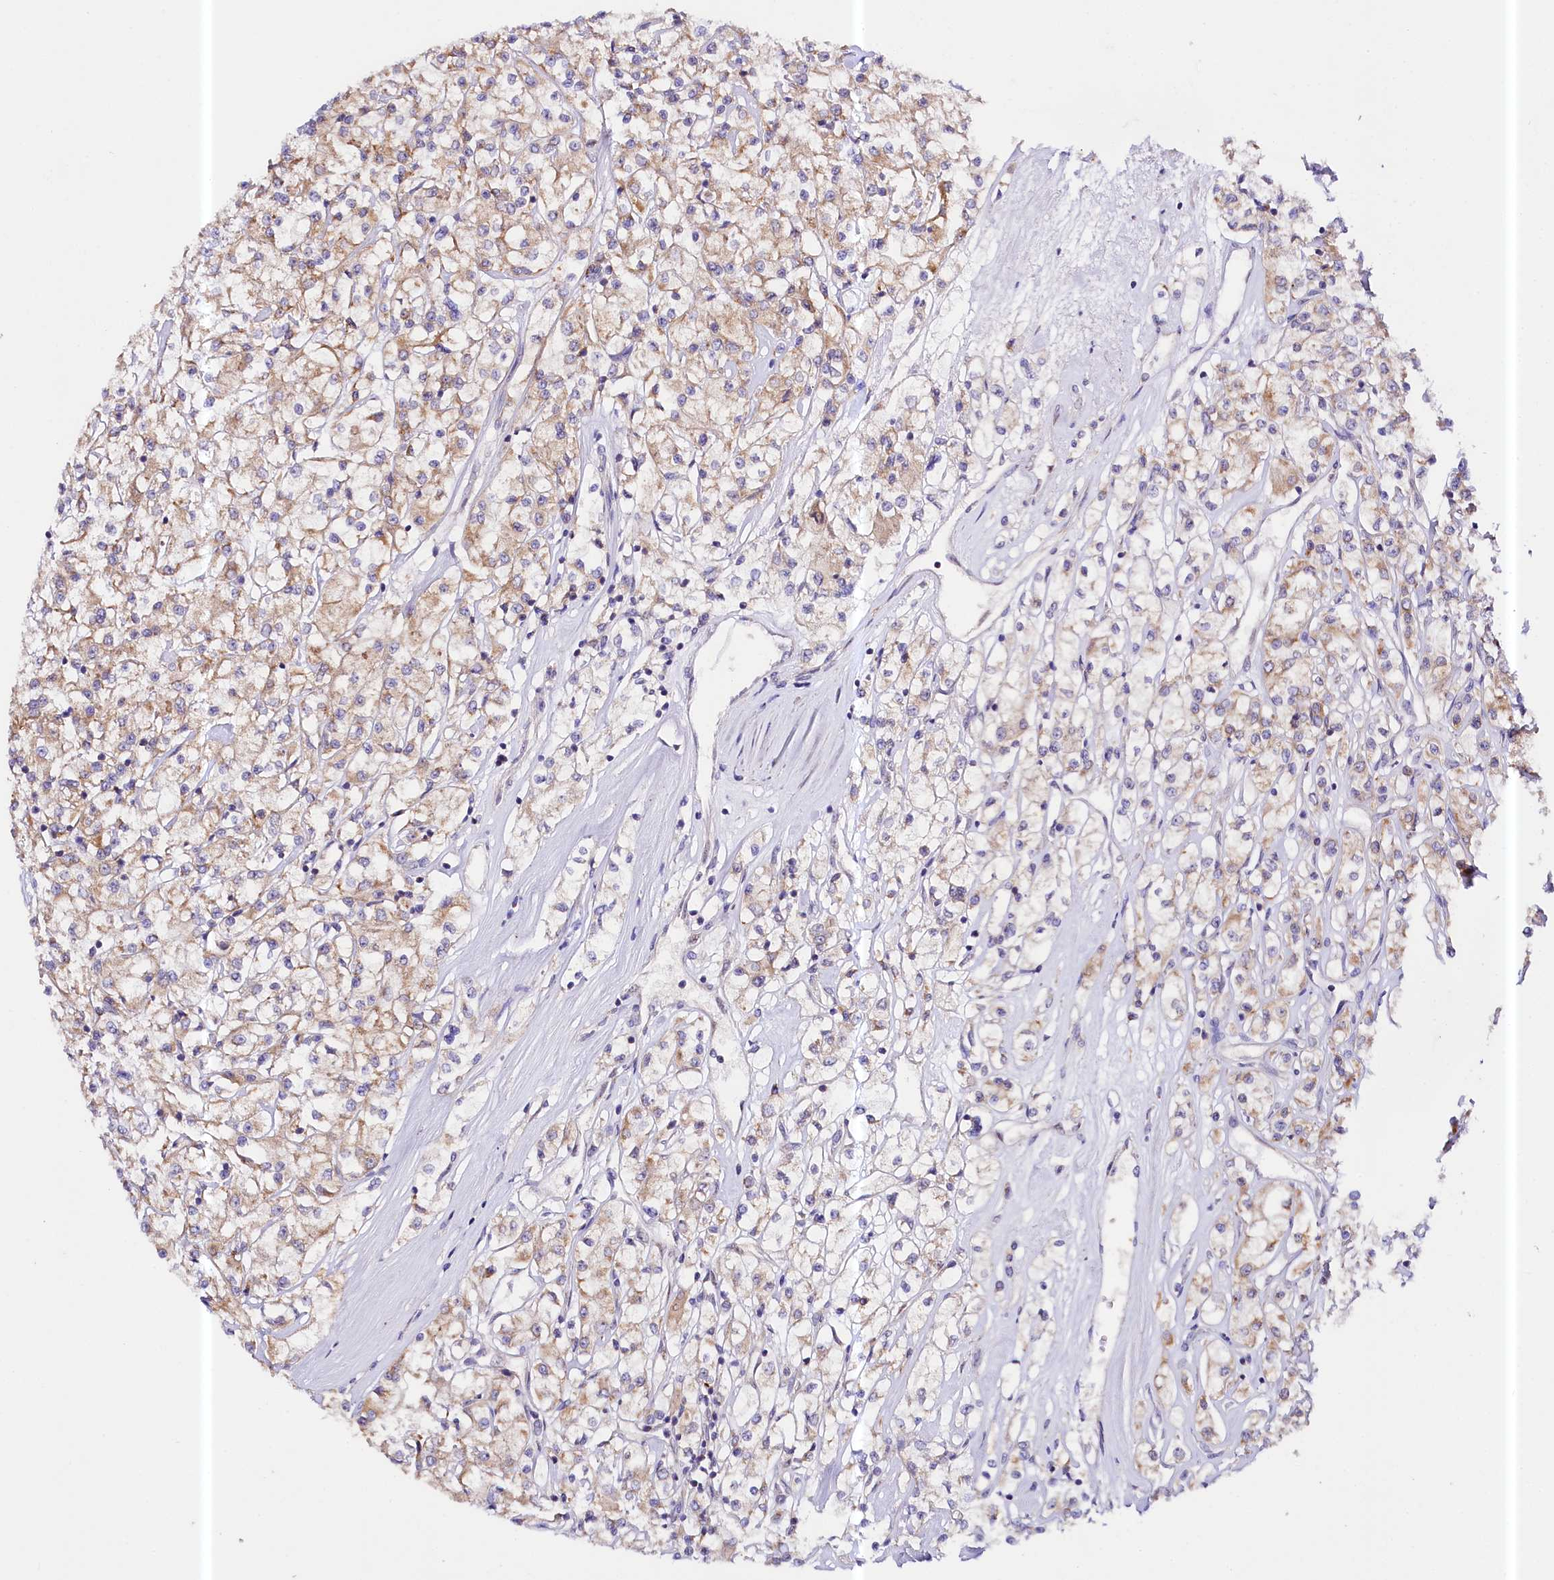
{"staining": {"intensity": "moderate", "quantity": ">75%", "location": "cytoplasmic/membranous"}, "tissue": "renal cancer", "cell_type": "Tumor cells", "image_type": "cancer", "snomed": [{"axis": "morphology", "description": "Adenocarcinoma, NOS"}, {"axis": "topography", "description": "Kidney"}], "caption": "Immunohistochemical staining of renal cancer demonstrates medium levels of moderate cytoplasmic/membranous protein staining in approximately >75% of tumor cells.", "gene": "CEP295", "patient": {"sex": "female", "age": 59}}